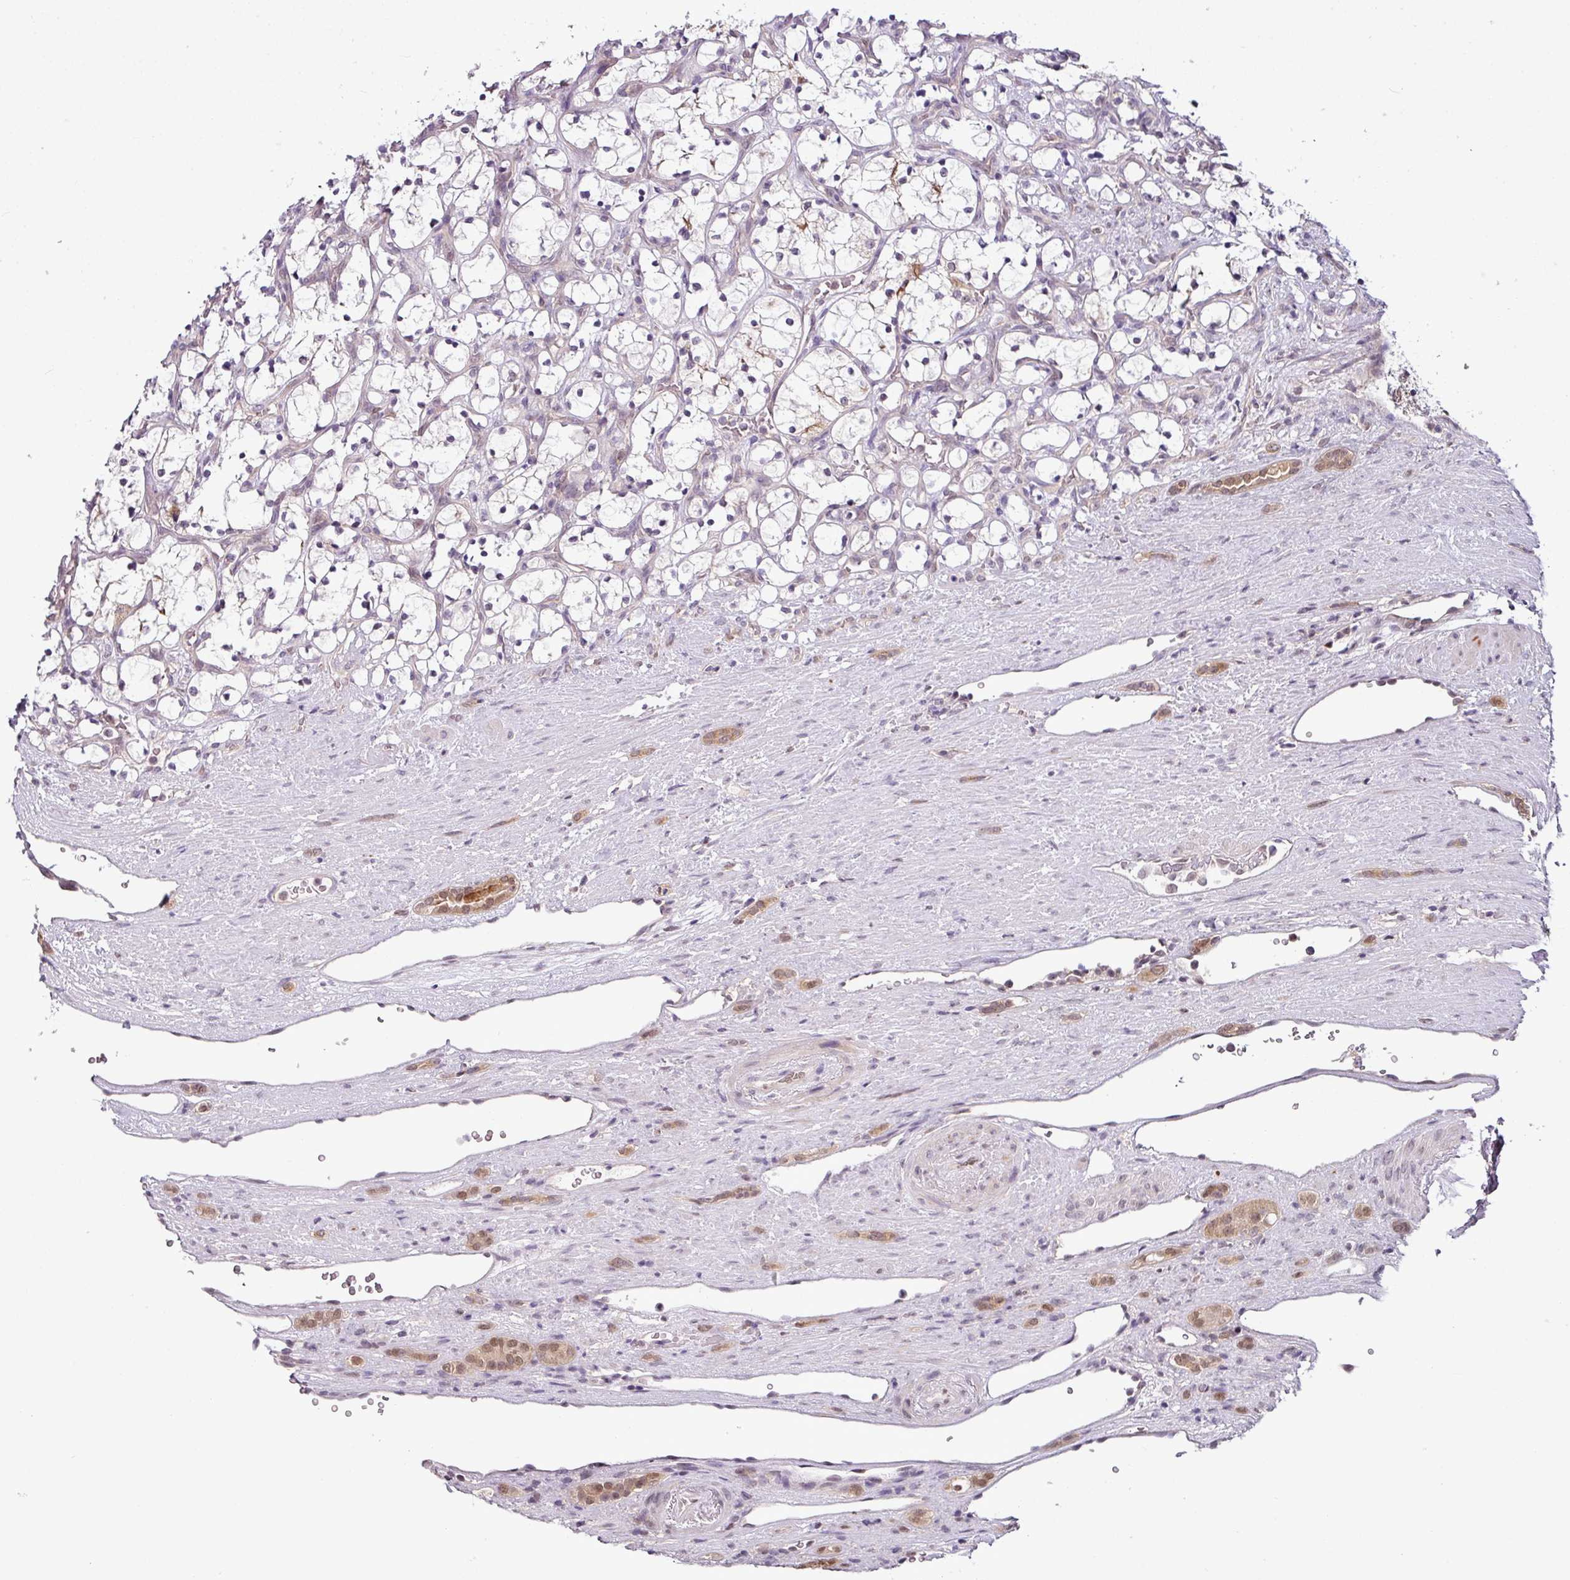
{"staining": {"intensity": "negative", "quantity": "none", "location": "none"}, "tissue": "renal cancer", "cell_type": "Tumor cells", "image_type": "cancer", "snomed": [{"axis": "morphology", "description": "Adenocarcinoma, NOS"}, {"axis": "topography", "description": "Kidney"}], "caption": "This is a photomicrograph of immunohistochemistry (IHC) staining of adenocarcinoma (renal), which shows no expression in tumor cells.", "gene": "DERPC", "patient": {"sex": "female", "age": 69}}